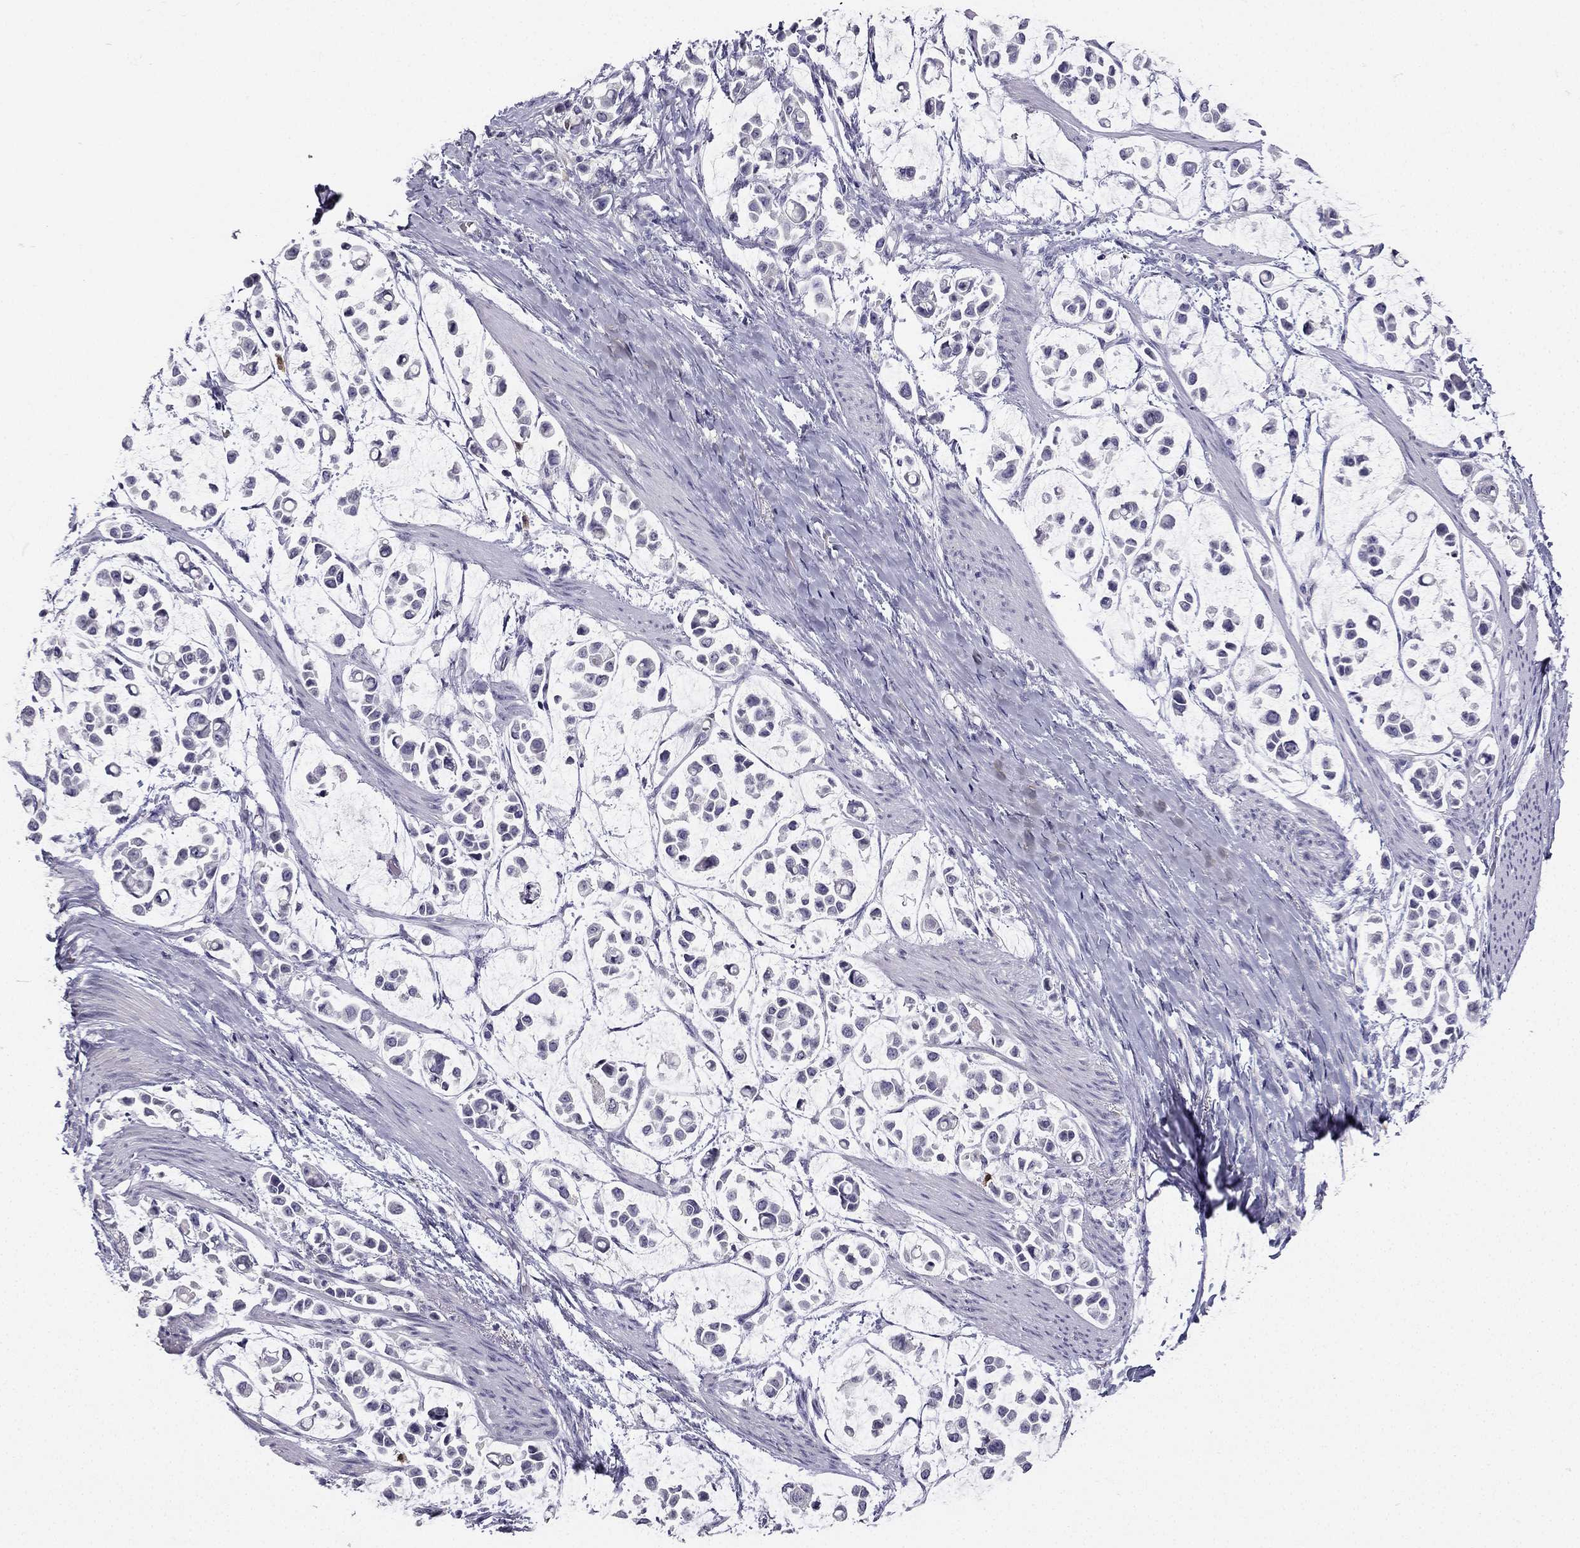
{"staining": {"intensity": "negative", "quantity": "none", "location": "none"}, "tissue": "stomach cancer", "cell_type": "Tumor cells", "image_type": "cancer", "snomed": [{"axis": "morphology", "description": "Adenocarcinoma, NOS"}, {"axis": "topography", "description": "Stomach"}], "caption": "Immunohistochemistry micrograph of human adenocarcinoma (stomach) stained for a protein (brown), which shows no expression in tumor cells. (DAB (3,3'-diaminobenzidine) immunohistochemistry with hematoxylin counter stain).", "gene": "CALB2", "patient": {"sex": "male", "age": 82}}